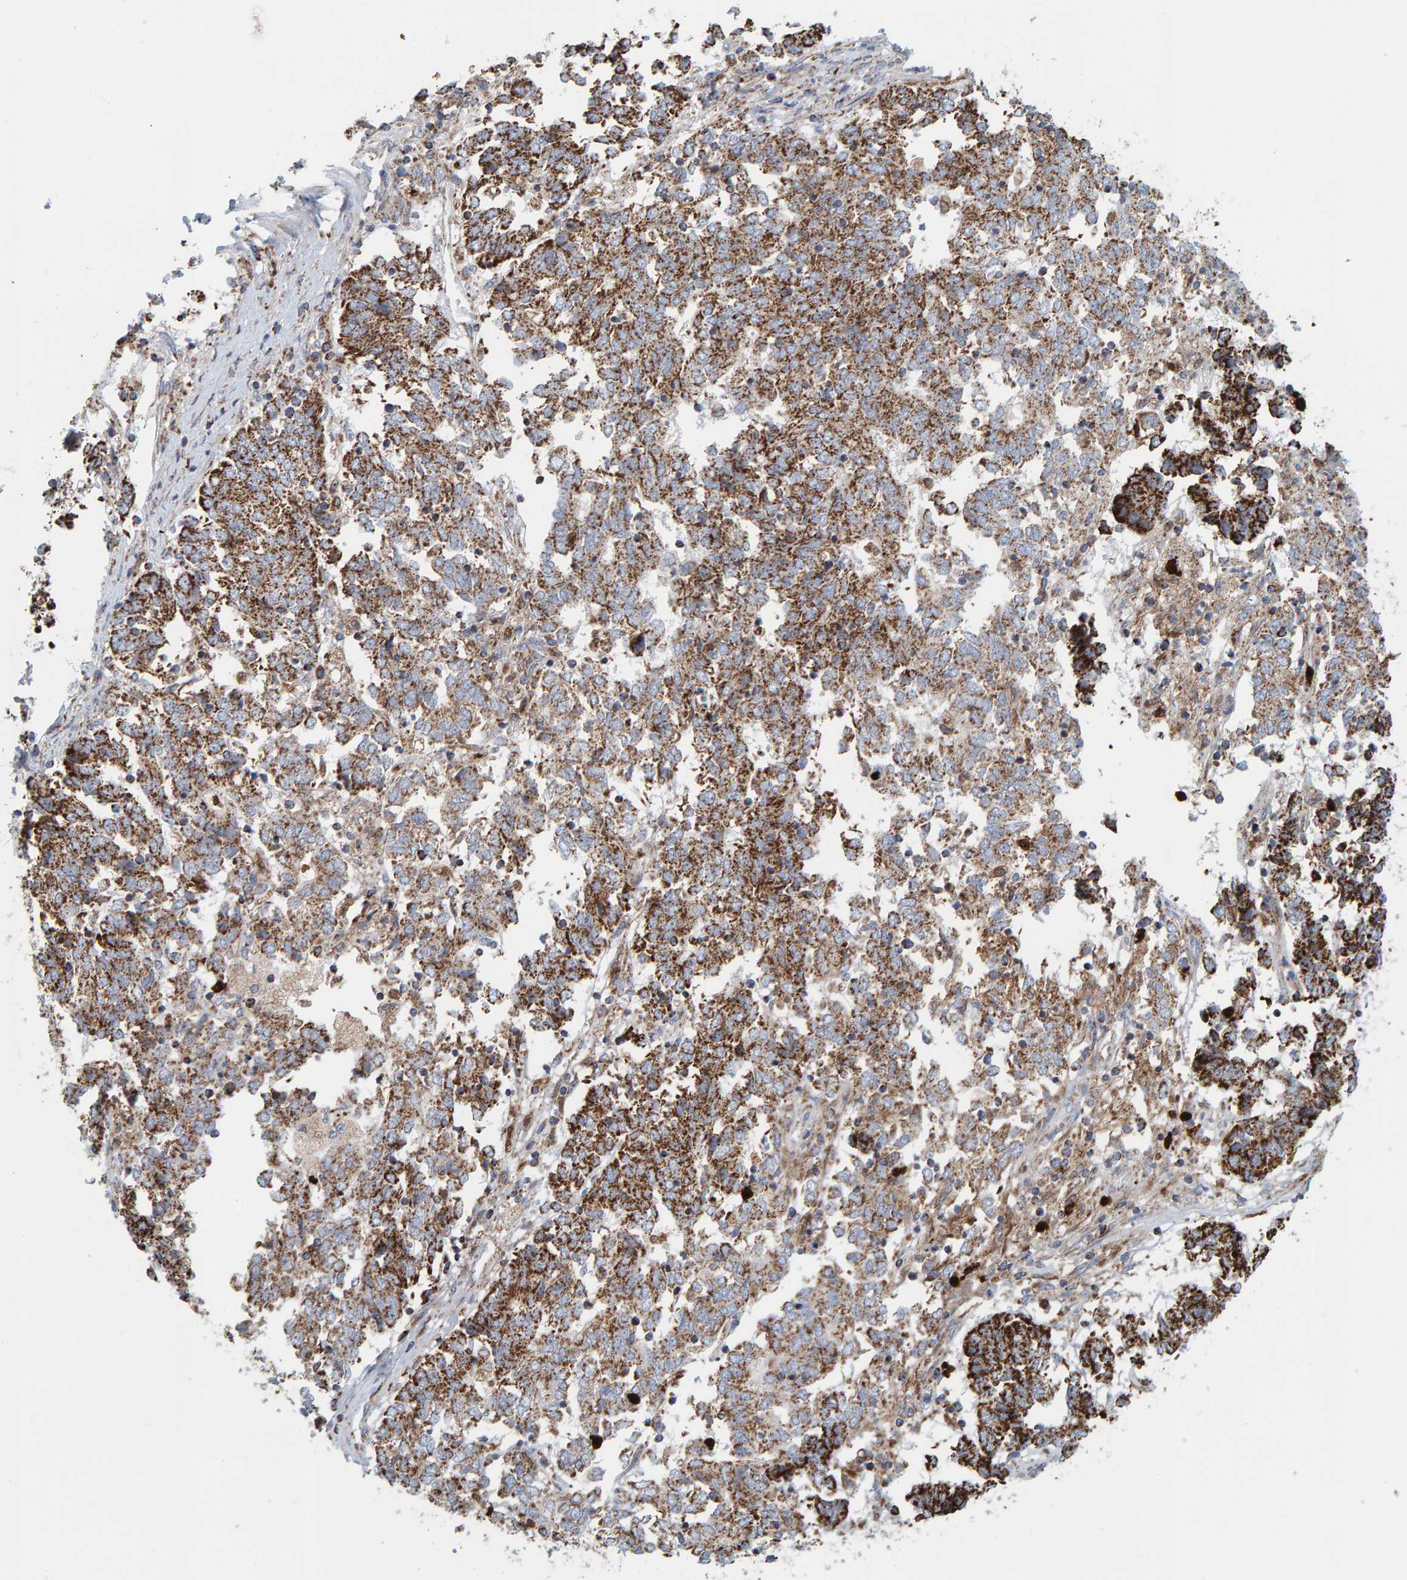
{"staining": {"intensity": "strong", "quantity": ">75%", "location": "cytoplasmic/membranous"}, "tissue": "endometrial cancer", "cell_type": "Tumor cells", "image_type": "cancer", "snomed": [{"axis": "morphology", "description": "Adenocarcinoma, NOS"}, {"axis": "topography", "description": "Endometrium"}], "caption": "Approximately >75% of tumor cells in human endometrial adenocarcinoma demonstrate strong cytoplasmic/membranous protein staining as visualized by brown immunohistochemical staining.", "gene": "B9D1", "patient": {"sex": "female", "age": 80}}